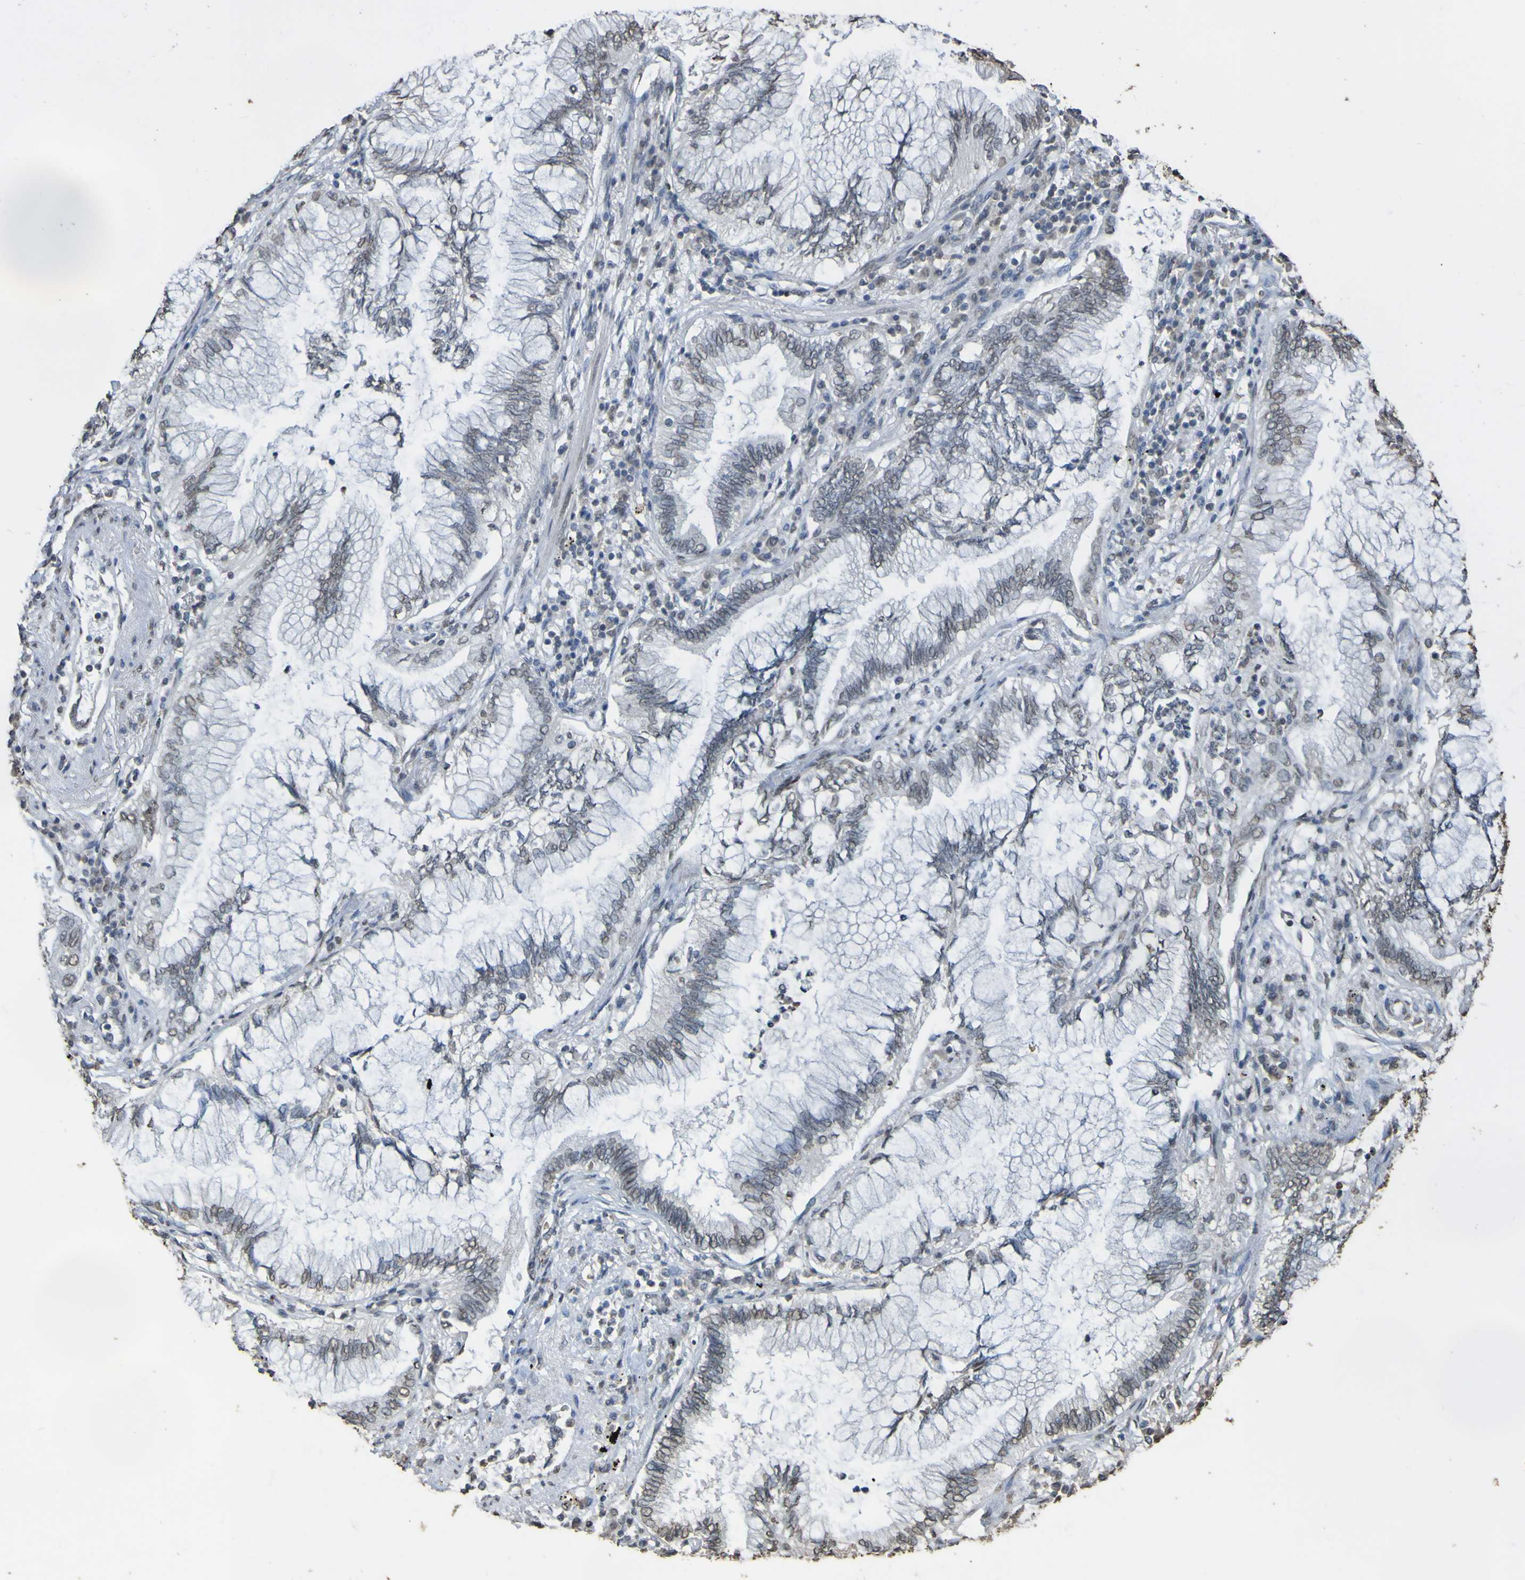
{"staining": {"intensity": "negative", "quantity": "none", "location": "none"}, "tissue": "lung cancer", "cell_type": "Tumor cells", "image_type": "cancer", "snomed": [{"axis": "morphology", "description": "Normal tissue, NOS"}, {"axis": "morphology", "description": "Adenocarcinoma, NOS"}, {"axis": "topography", "description": "Bronchus"}, {"axis": "topography", "description": "Lung"}], "caption": "Immunohistochemistry of lung cancer (adenocarcinoma) reveals no staining in tumor cells. (Immunohistochemistry (ihc), brightfield microscopy, high magnification).", "gene": "ALKBH2", "patient": {"sex": "female", "age": 70}}